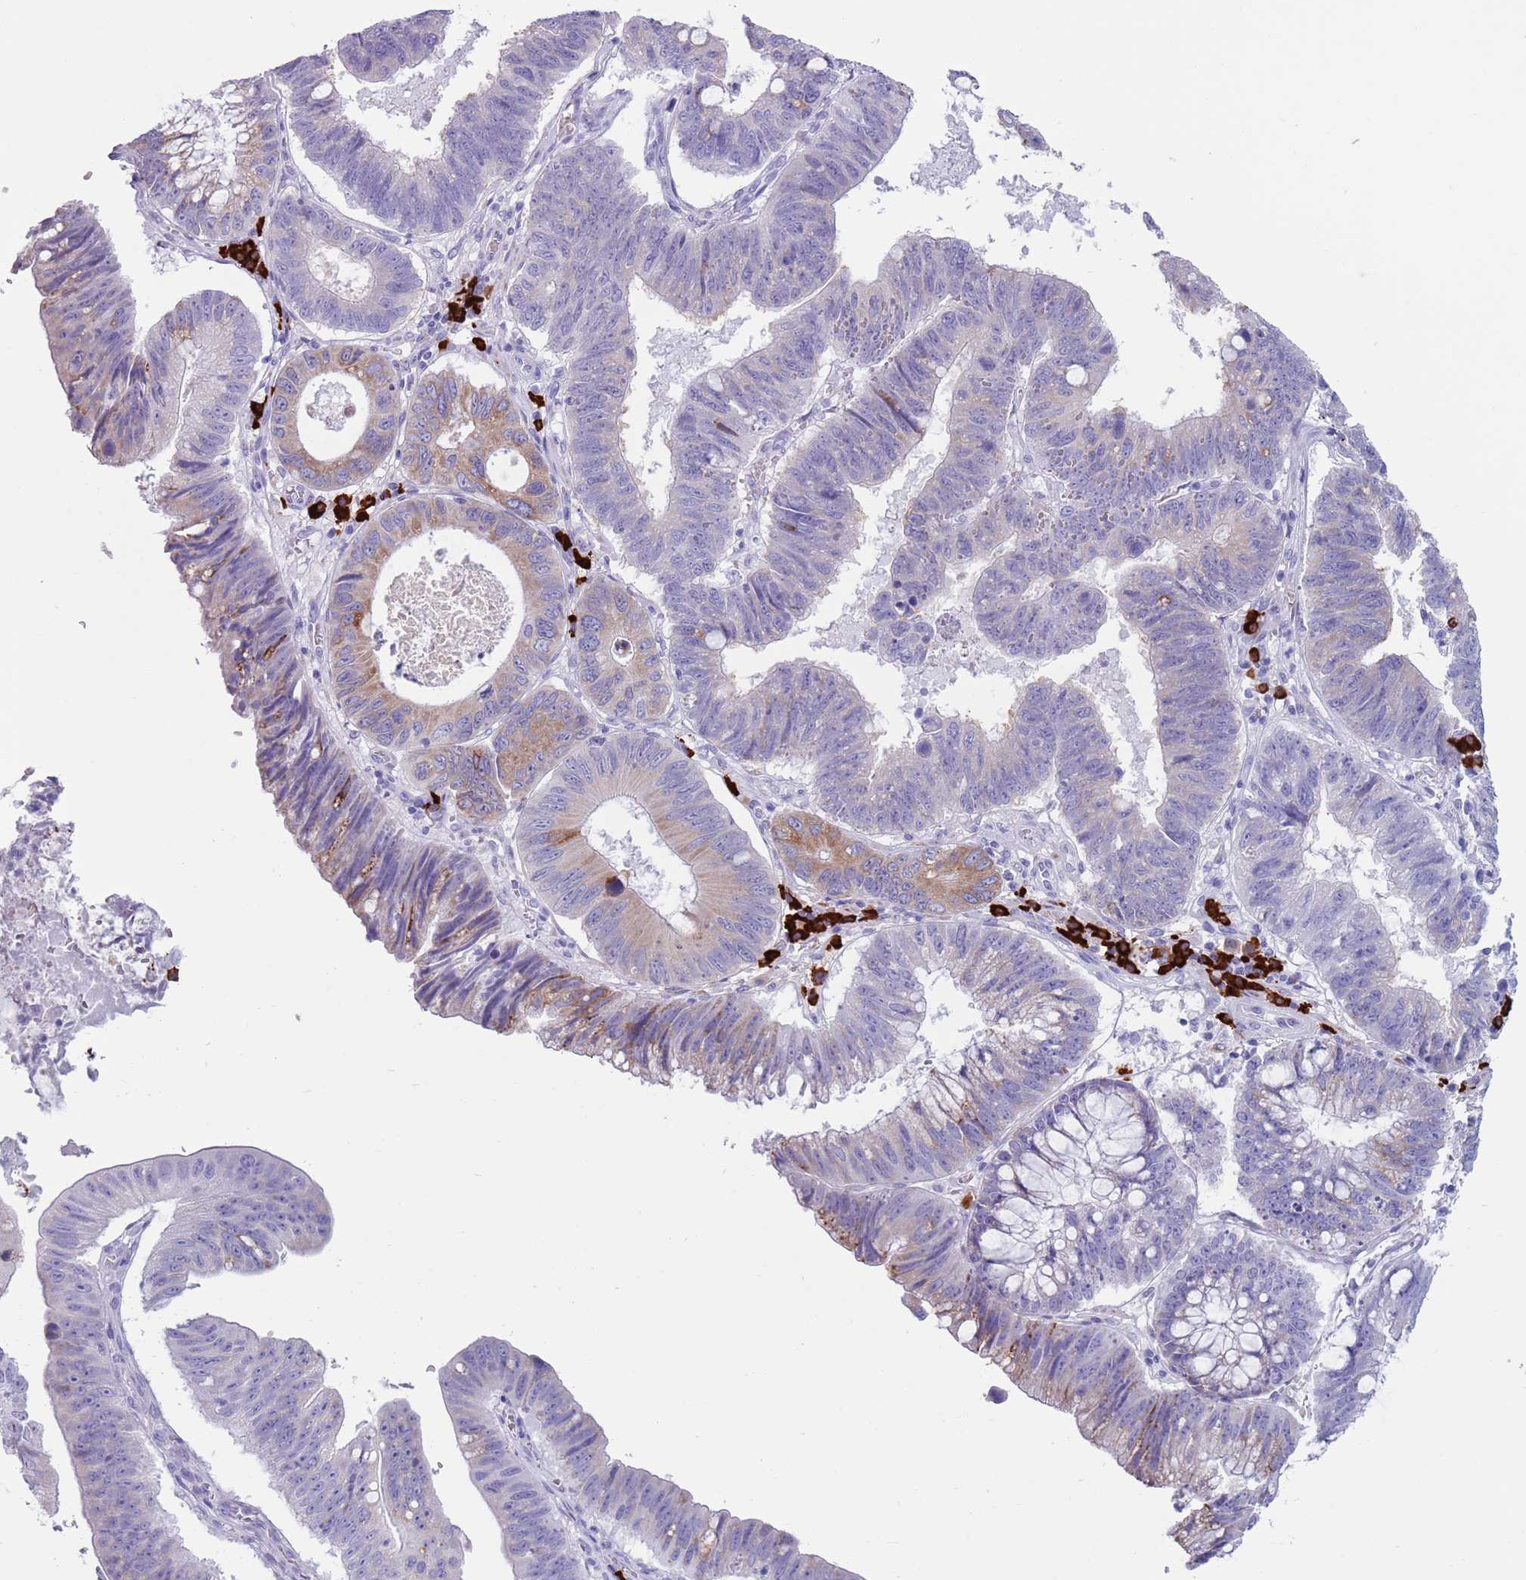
{"staining": {"intensity": "moderate", "quantity": "<25%", "location": "cytoplasmic/membranous"}, "tissue": "stomach cancer", "cell_type": "Tumor cells", "image_type": "cancer", "snomed": [{"axis": "morphology", "description": "Adenocarcinoma, NOS"}, {"axis": "topography", "description": "Stomach"}], "caption": "This is a histology image of immunohistochemistry staining of adenocarcinoma (stomach), which shows moderate staining in the cytoplasmic/membranous of tumor cells.", "gene": "LY6G5B", "patient": {"sex": "male", "age": 59}}